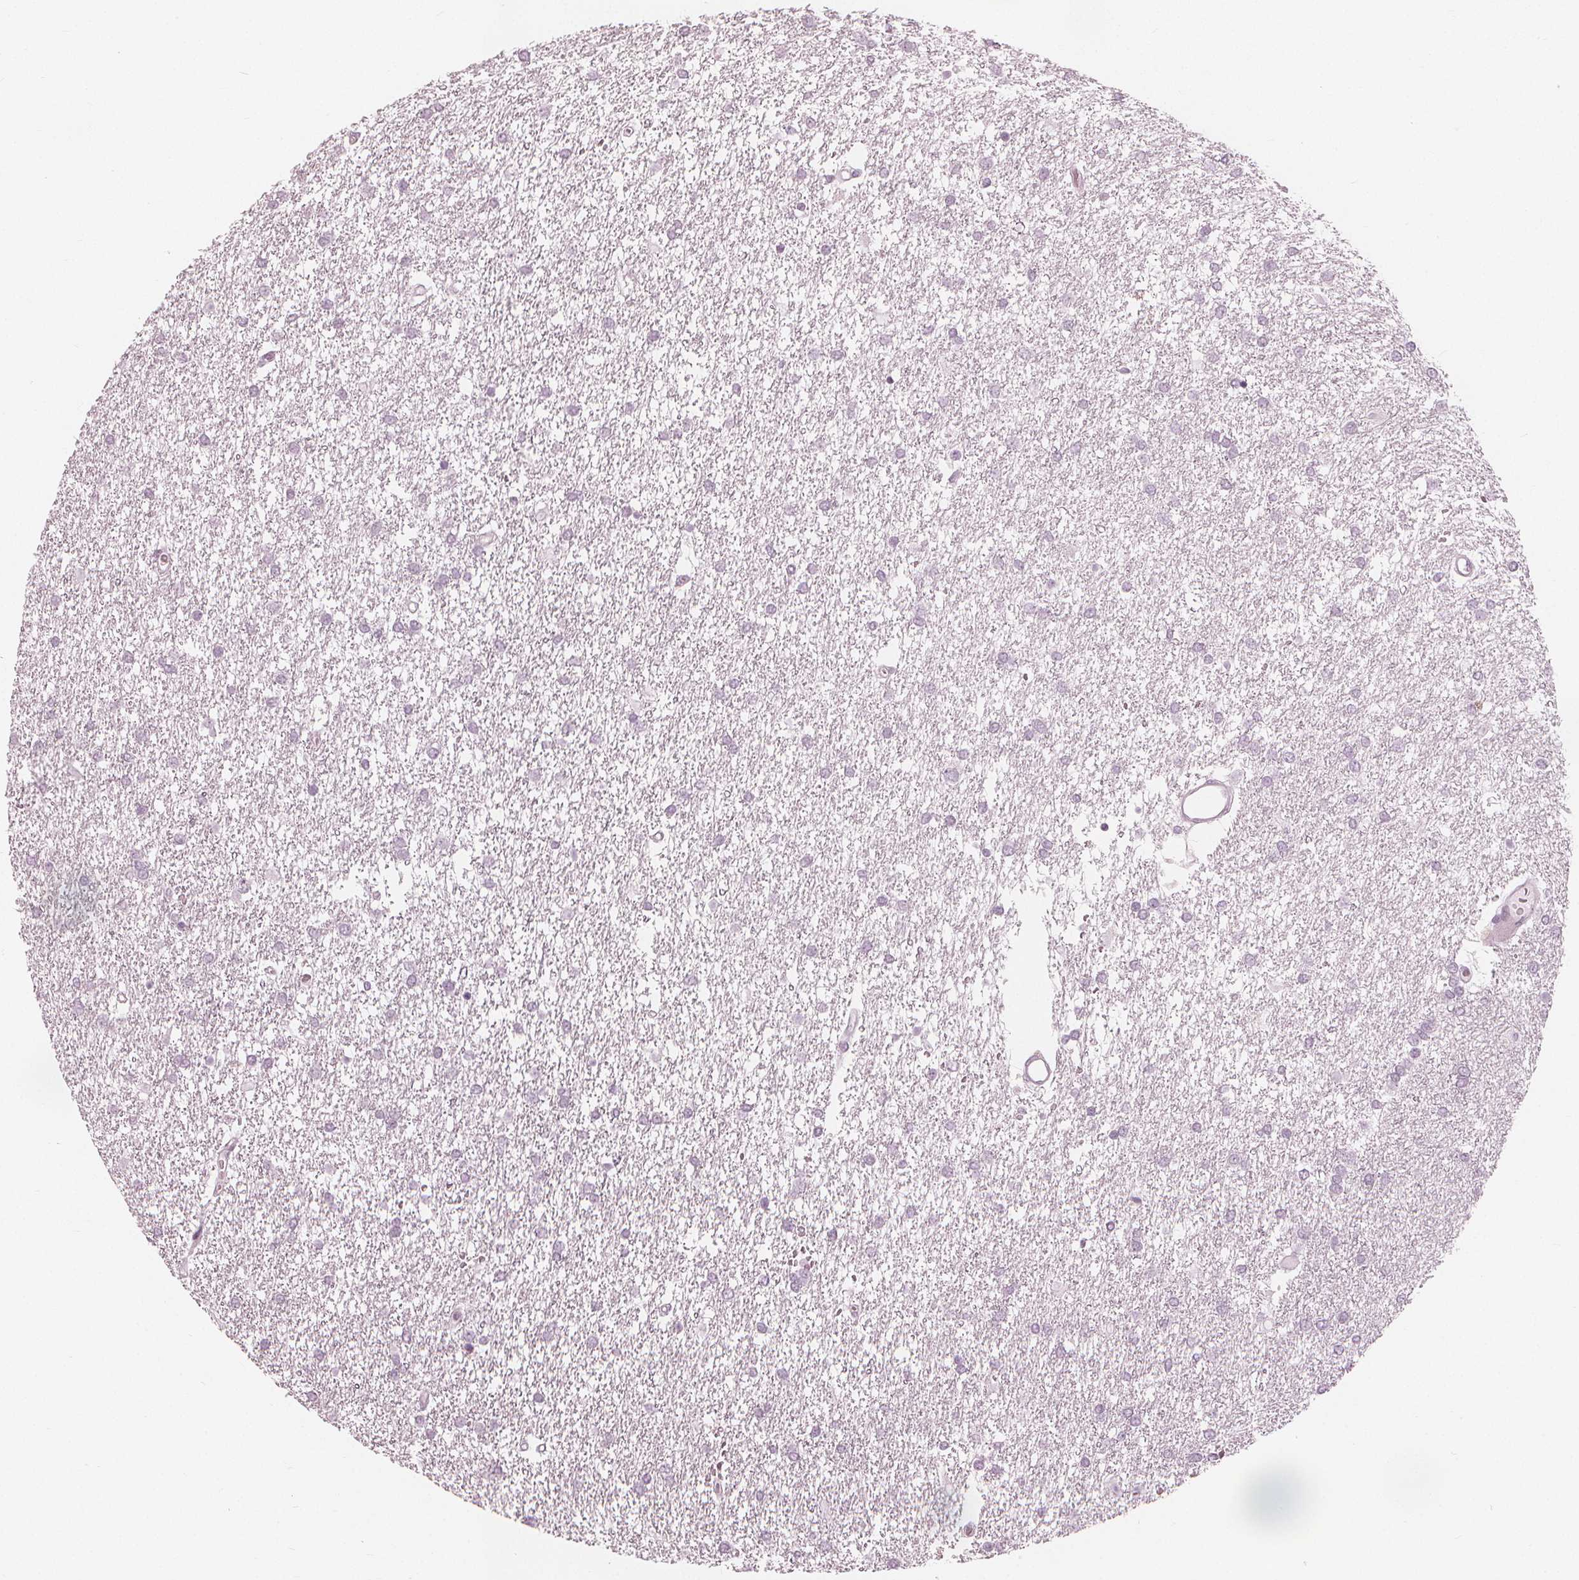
{"staining": {"intensity": "negative", "quantity": "none", "location": "none"}, "tissue": "glioma", "cell_type": "Tumor cells", "image_type": "cancer", "snomed": [{"axis": "morphology", "description": "Glioma, malignant, High grade"}, {"axis": "topography", "description": "Brain"}], "caption": "High power microscopy image of an immunohistochemistry photomicrograph of glioma, revealing no significant positivity in tumor cells.", "gene": "PAEP", "patient": {"sex": "female", "age": 61}}